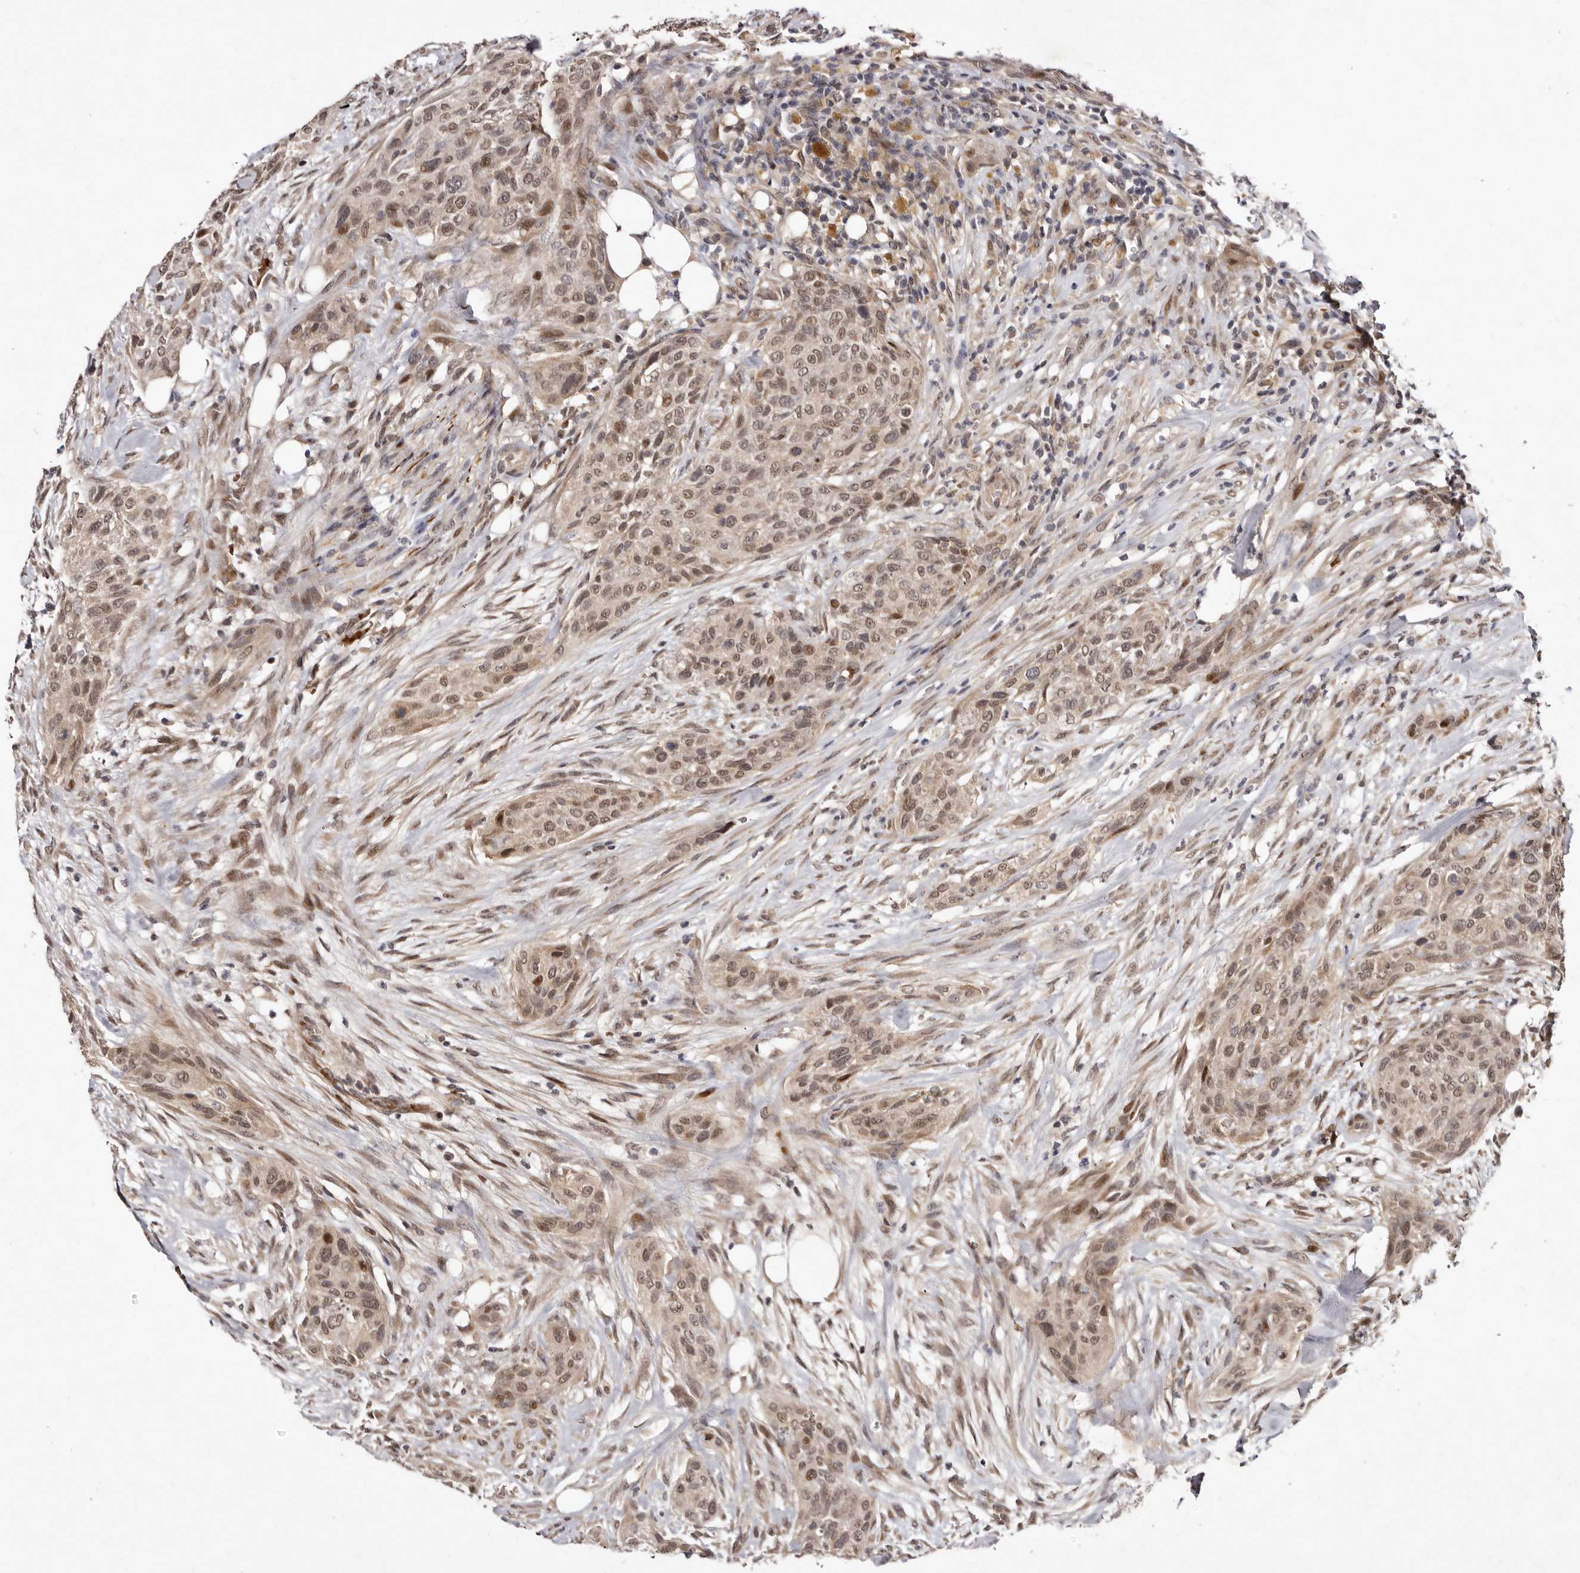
{"staining": {"intensity": "moderate", "quantity": ">75%", "location": "cytoplasmic/membranous,nuclear"}, "tissue": "urothelial cancer", "cell_type": "Tumor cells", "image_type": "cancer", "snomed": [{"axis": "morphology", "description": "Urothelial carcinoma, High grade"}, {"axis": "topography", "description": "Urinary bladder"}], "caption": "A brown stain shows moderate cytoplasmic/membranous and nuclear positivity of a protein in high-grade urothelial carcinoma tumor cells.", "gene": "ABL1", "patient": {"sex": "male", "age": 35}}